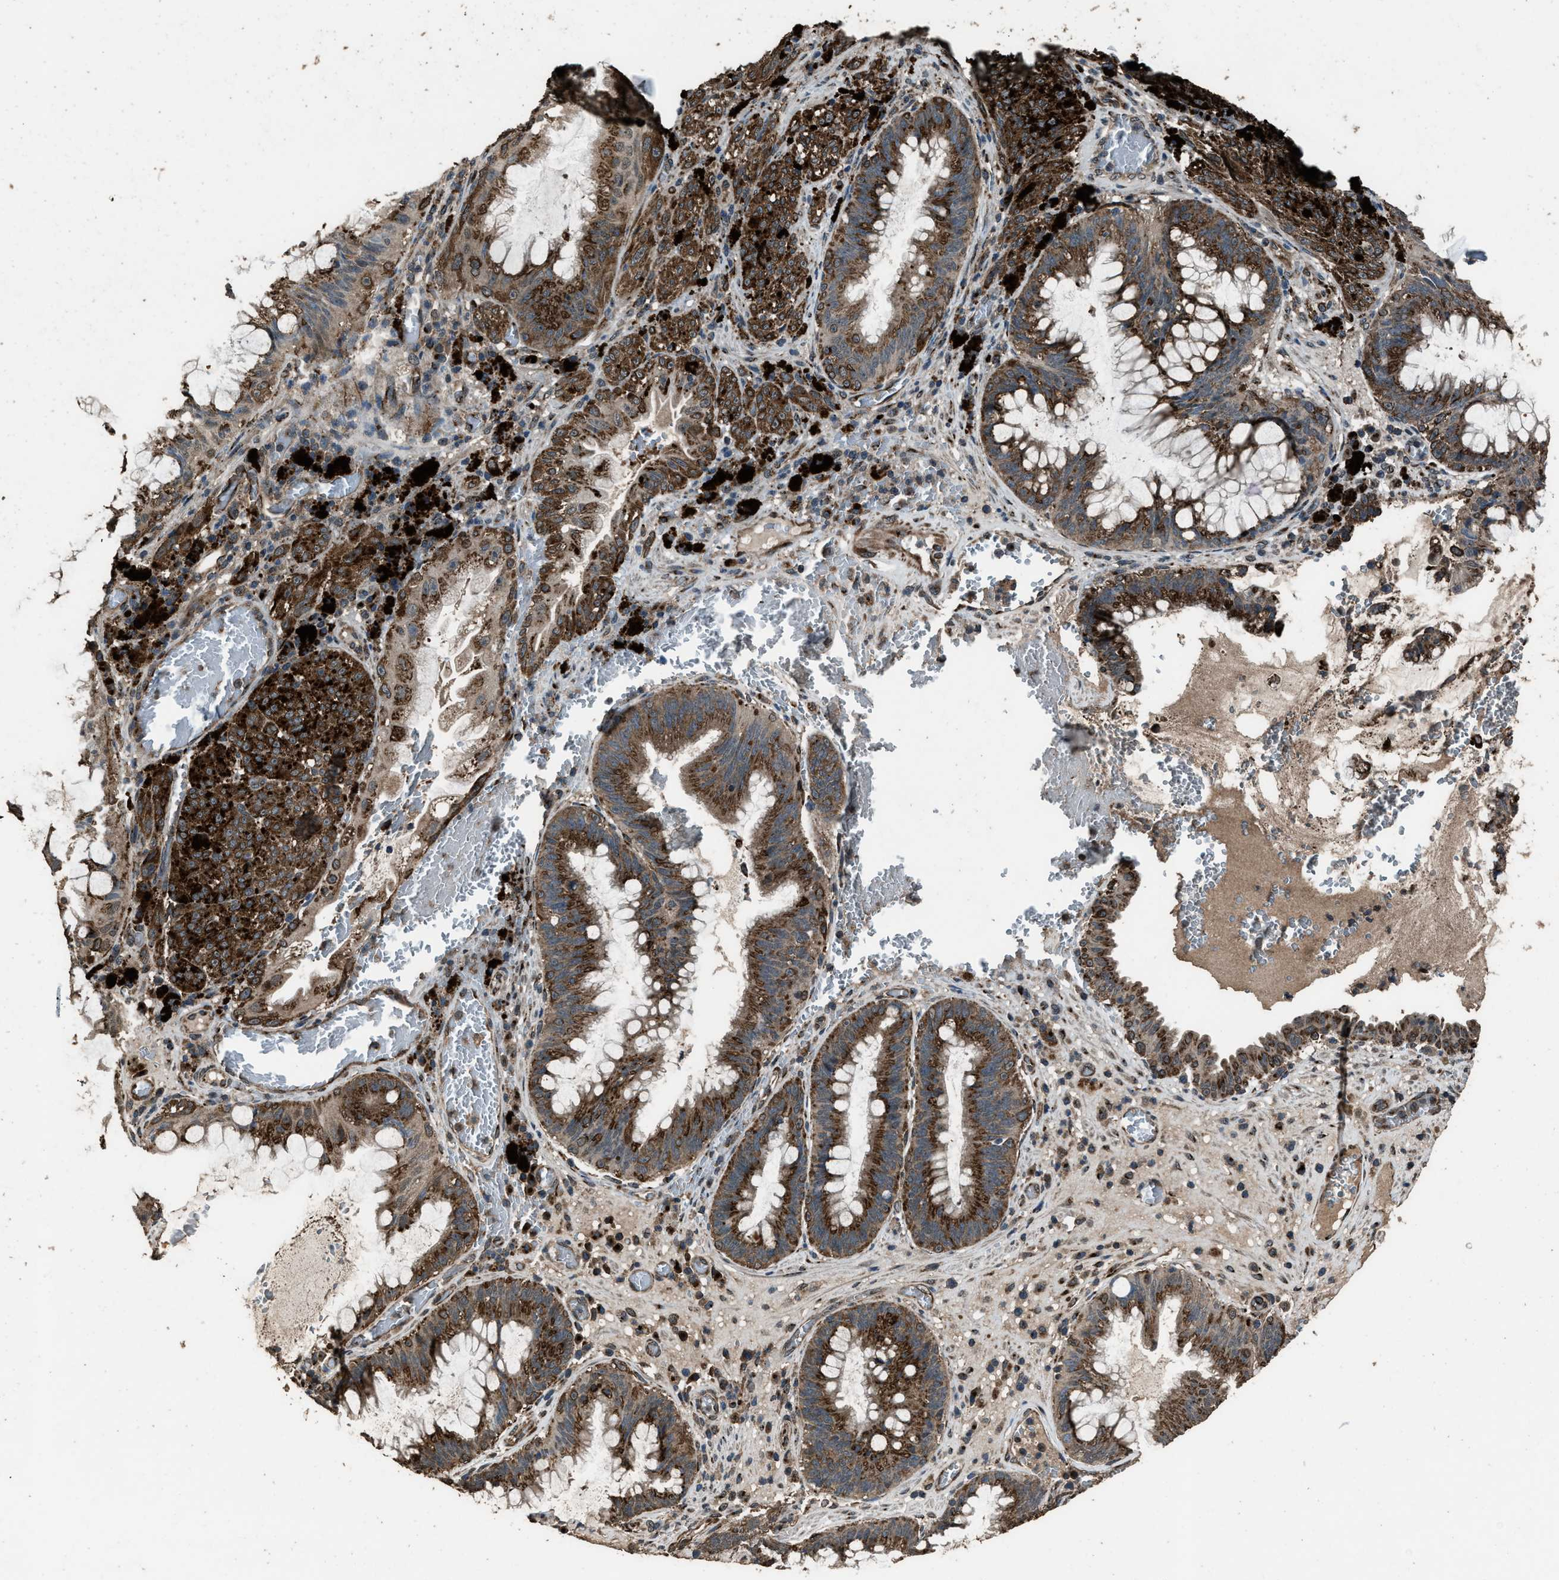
{"staining": {"intensity": "strong", "quantity": ">75%", "location": "cytoplasmic/membranous"}, "tissue": "melanoma", "cell_type": "Tumor cells", "image_type": "cancer", "snomed": [{"axis": "morphology", "description": "Malignant melanoma, NOS"}, {"axis": "topography", "description": "Rectum"}], "caption": "Melanoma was stained to show a protein in brown. There is high levels of strong cytoplasmic/membranous expression in about >75% of tumor cells.", "gene": "SLC38A10", "patient": {"sex": "female", "age": 81}}